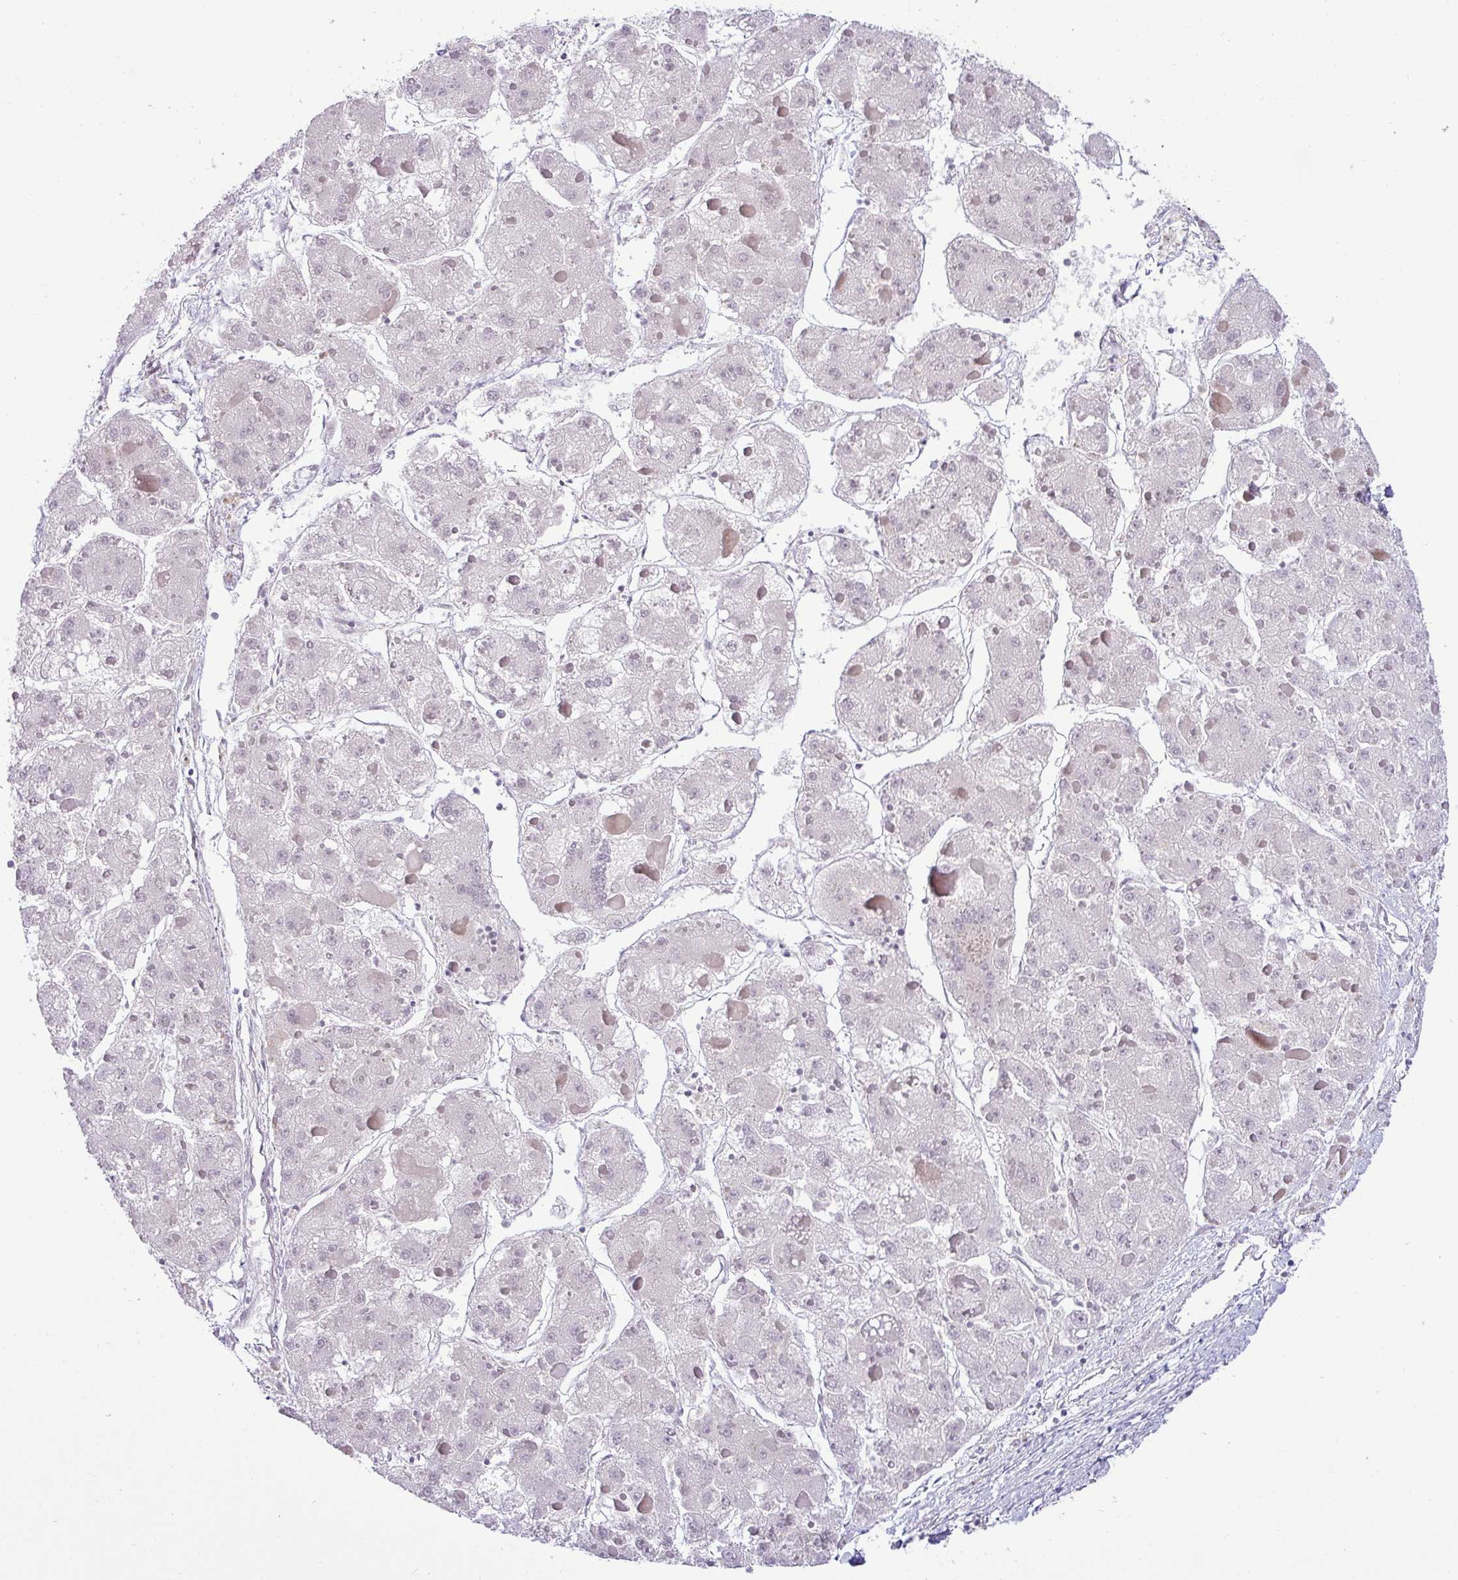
{"staining": {"intensity": "negative", "quantity": "none", "location": "none"}, "tissue": "liver cancer", "cell_type": "Tumor cells", "image_type": "cancer", "snomed": [{"axis": "morphology", "description": "Carcinoma, Hepatocellular, NOS"}, {"axis": "topography", "description": "Liver"}], "caption": "An immunohistochemistry (IHC) micrograph of liver hepatocellular carcinoma is shown. There is no staining in tumor cells of liver hepatocellular carcinoma.", "gene": "HBEGF", "patient": {"sex": "female", "age": 73}}